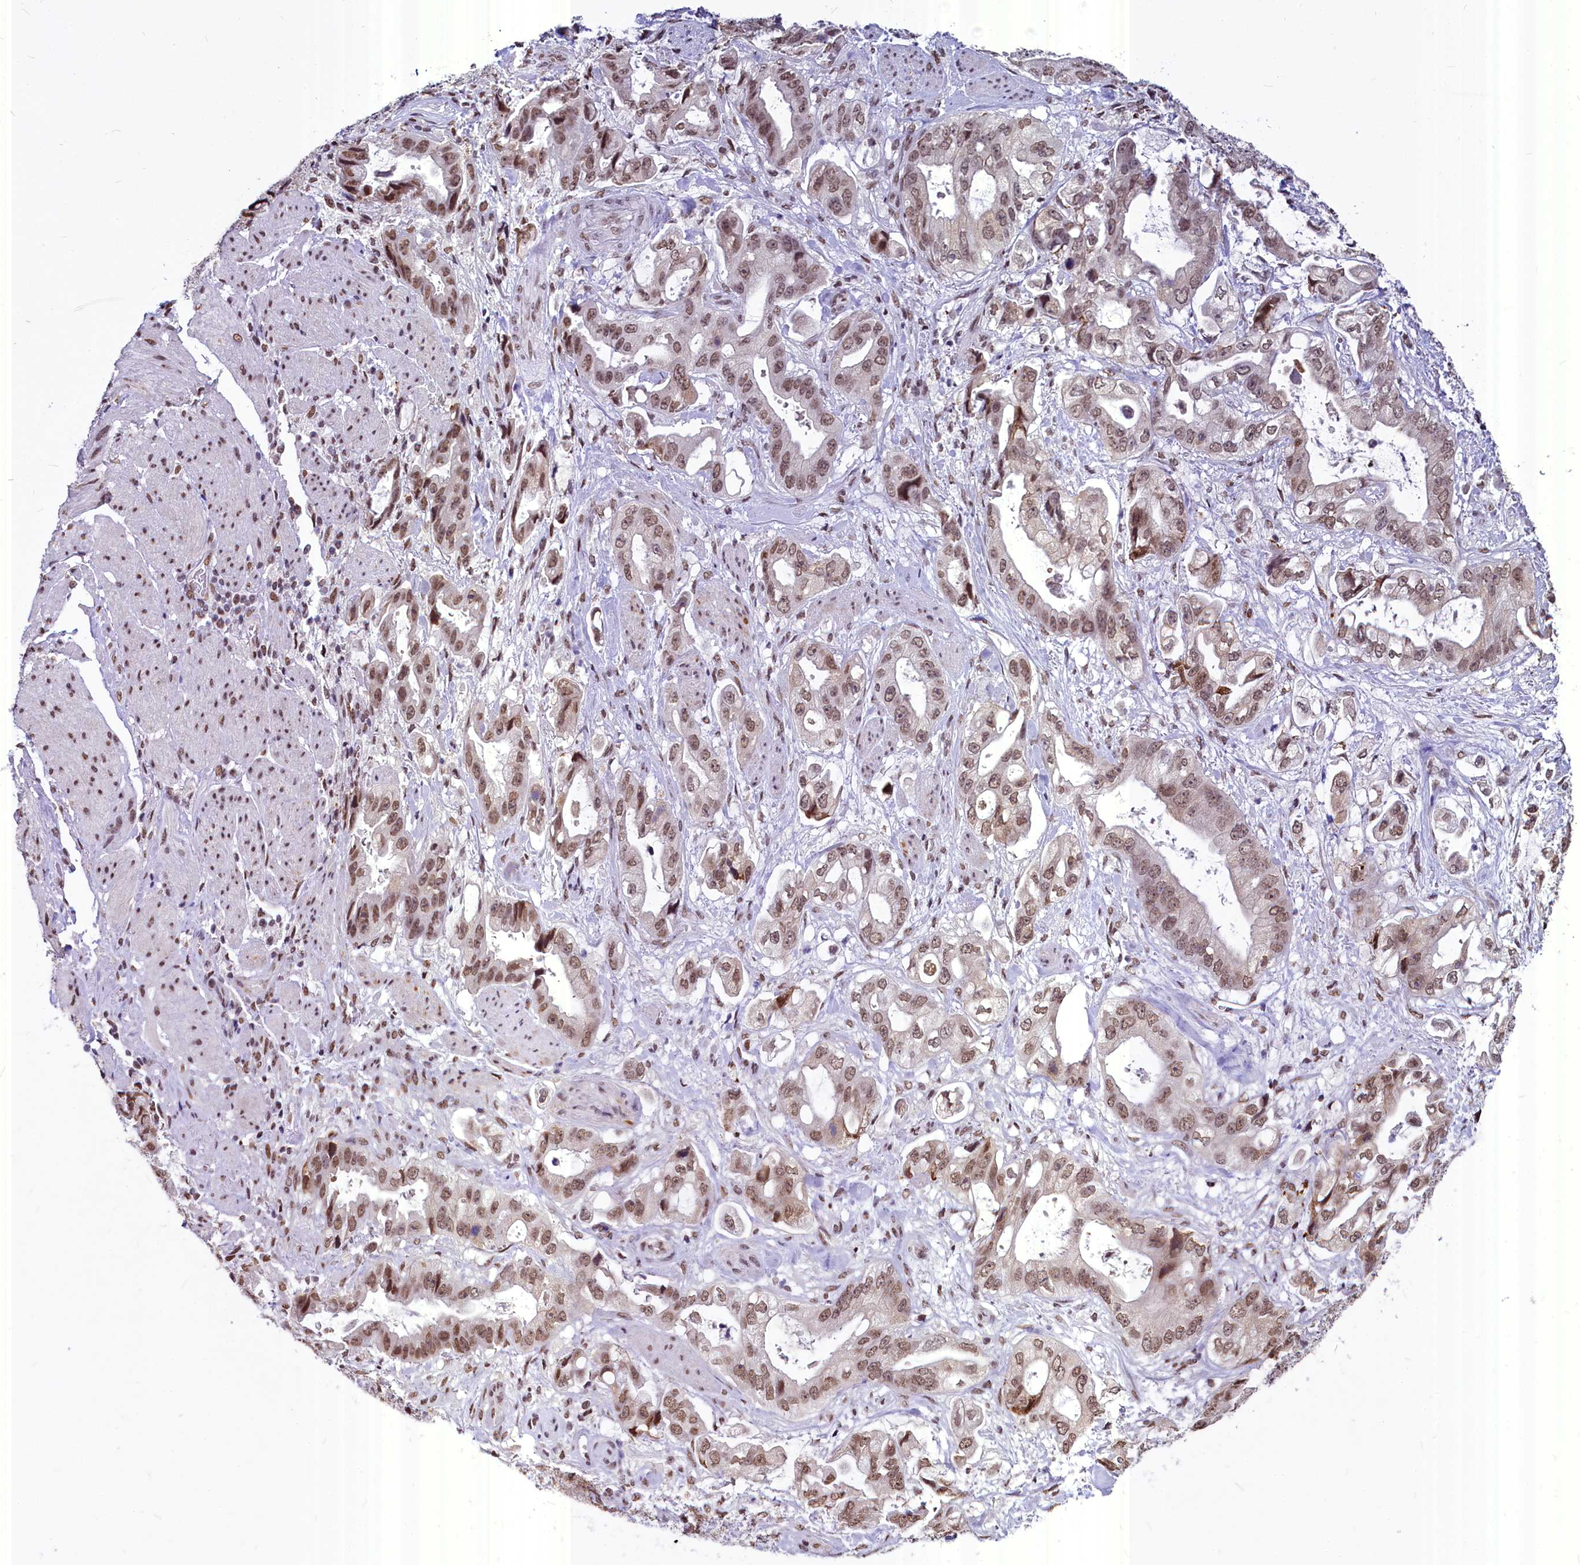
{"staining": {"intensity": "moderate", "quantity": ">75%", "location": "nuclear"}, "tissue": "stomach cancer", "cell_type": "Tumor cells", "image_type": "cancer", "snomed": [{"axis": "morphology", "description": "Adenocarcinoma, NOS"}, {"axis": "topography", "description": "Stomach"}], "caption": "DAB (3,3'-diaminobenzidine) immunohistochemical staining of stomach adenocarcinoma shows moderate nuclear protein positivity in approximately >75% of tumor cells.", "gene": "PARPBP", "patient": {"sex": "male", "age": 62}}